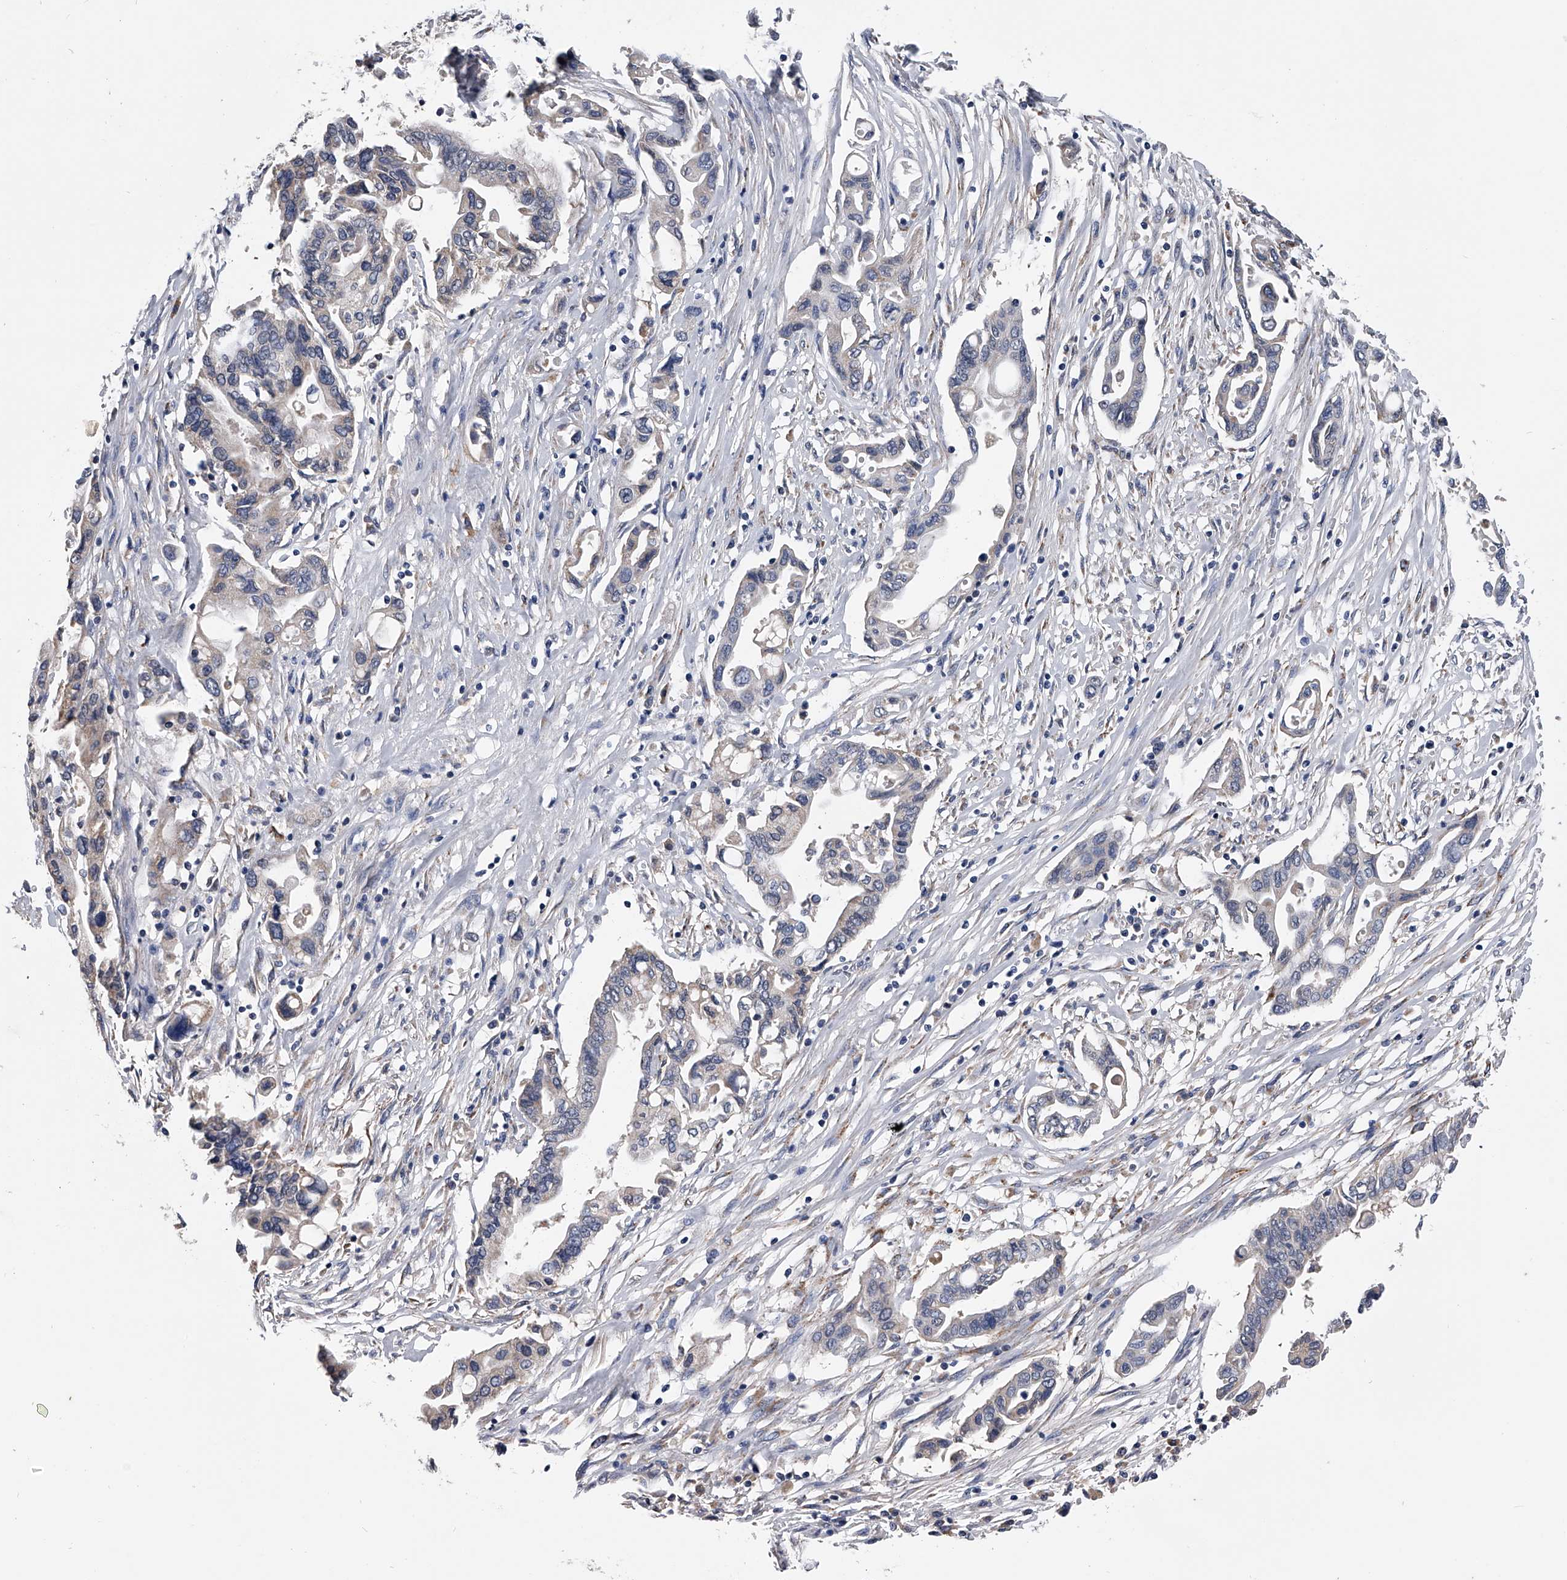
{"staining": {"intensity": "weak", "quantity": "<25%", "location": "cytoplasmic/membranous"}, "tissue": "pancreatic cancer", "cell_type": "Tumor cells", "image_type": "cancer", "snomed": [{"axis": "morphology", "description": "Adenocarcinoma, NOS"}, {"axis": "topography", "description": "Pancreas"}], "caption": "This image is of pancreatic cancer (adenocarcinoma) stained with immunohistochemistry to label a protein in brown with the nuclei are counter-stained blue. There is no staining in tumor cells.", "gene": "OAT", "patient": {"sex": "female", "age": 57}}